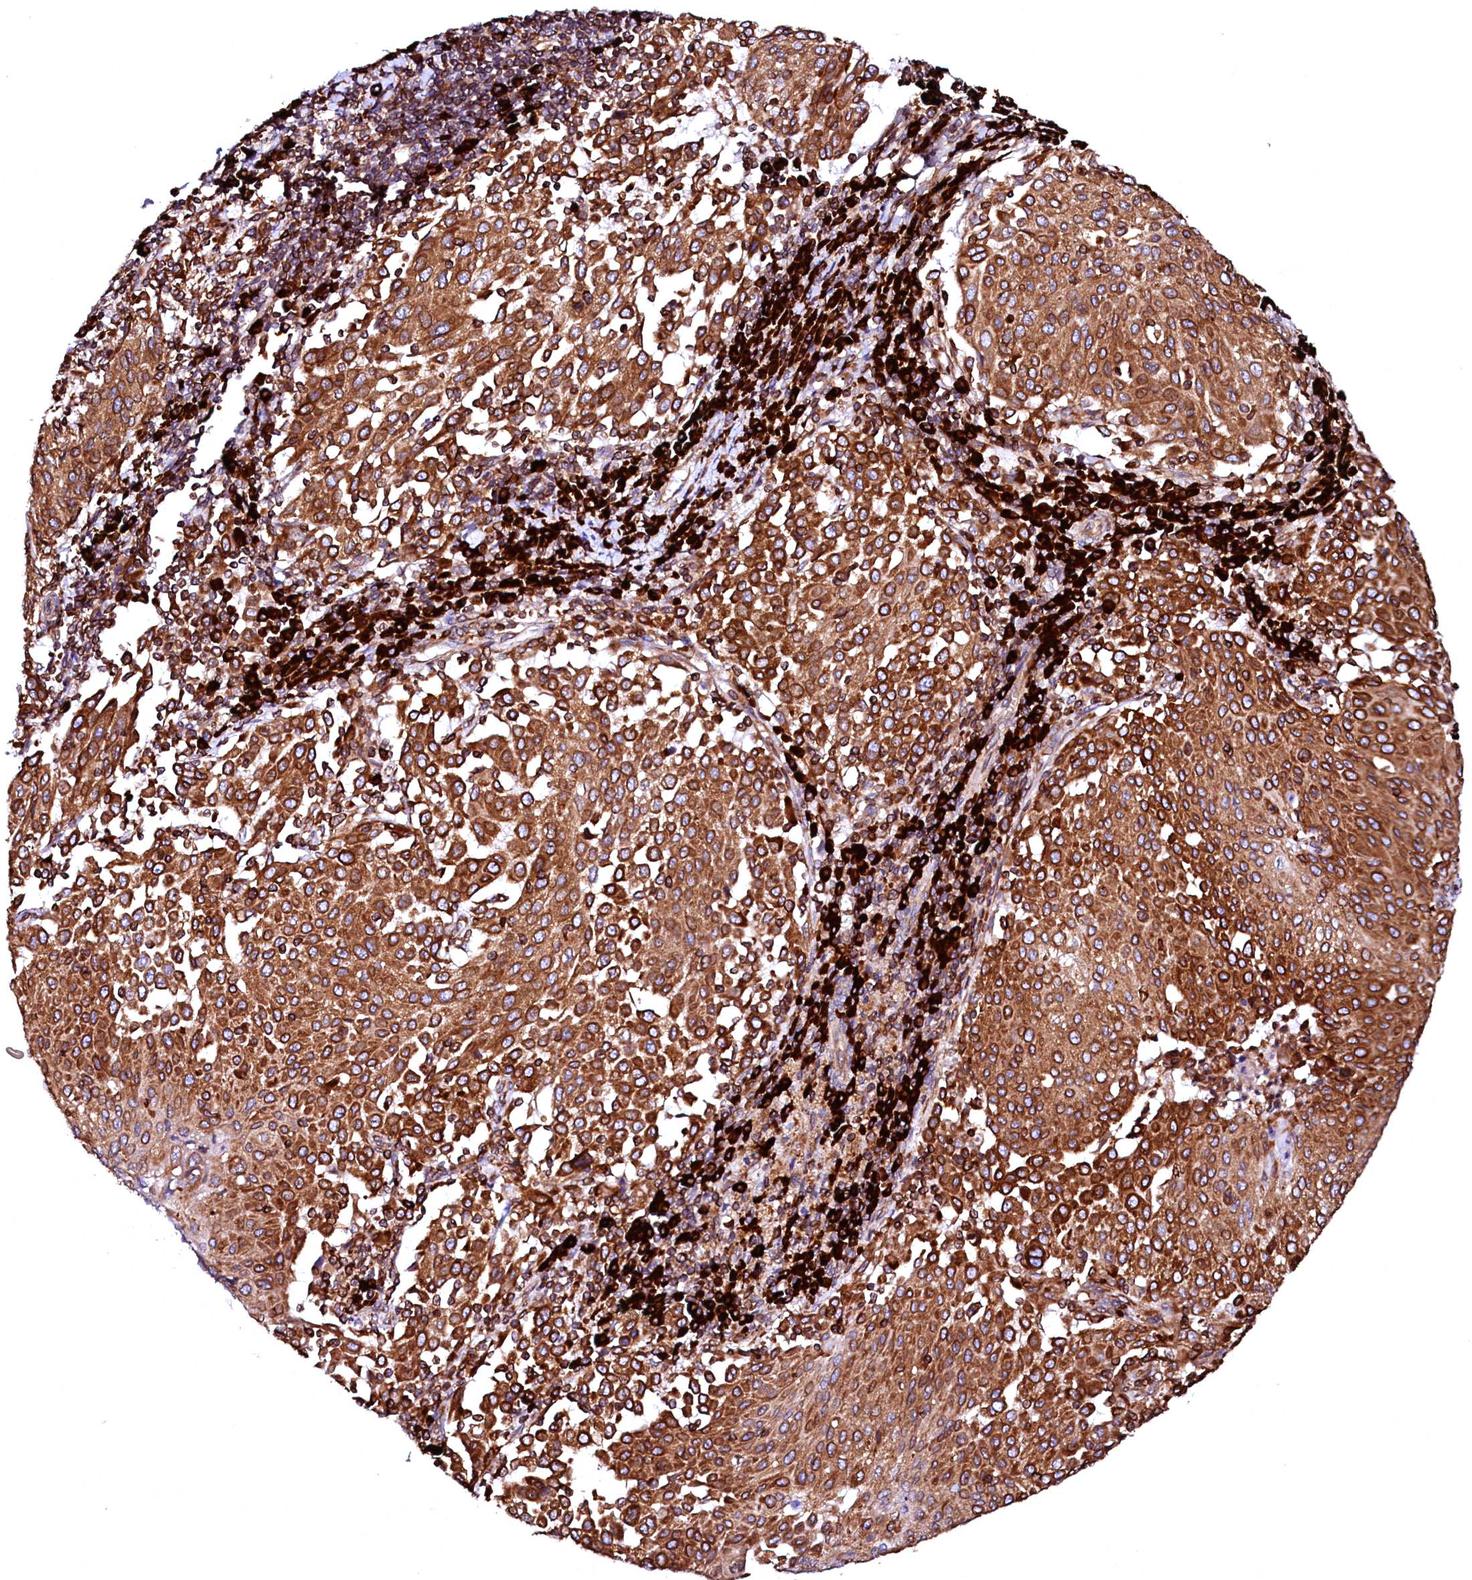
{"staining": {"intensity": "strong", "quantity": ">75%", "location": "cytoplasmic/membranous"}, "tissue": "cervical cancer", "cell_type": "Tumor cells", "image_type": "cancer", "snomed": [{"axis": "morphology", "description": "Squamous cell carcinoma, NOS"}, {"axis": "topography", "description": "Cervix"}], "caption": "A histopathology image of squamous cell carcinoma (cervical) stained for a protein demonstrates strong cytoplasmic/membranous brown staining in tumor cells.", "gene": "DERL1", "patient": {"sex": "female", "age": 46}}